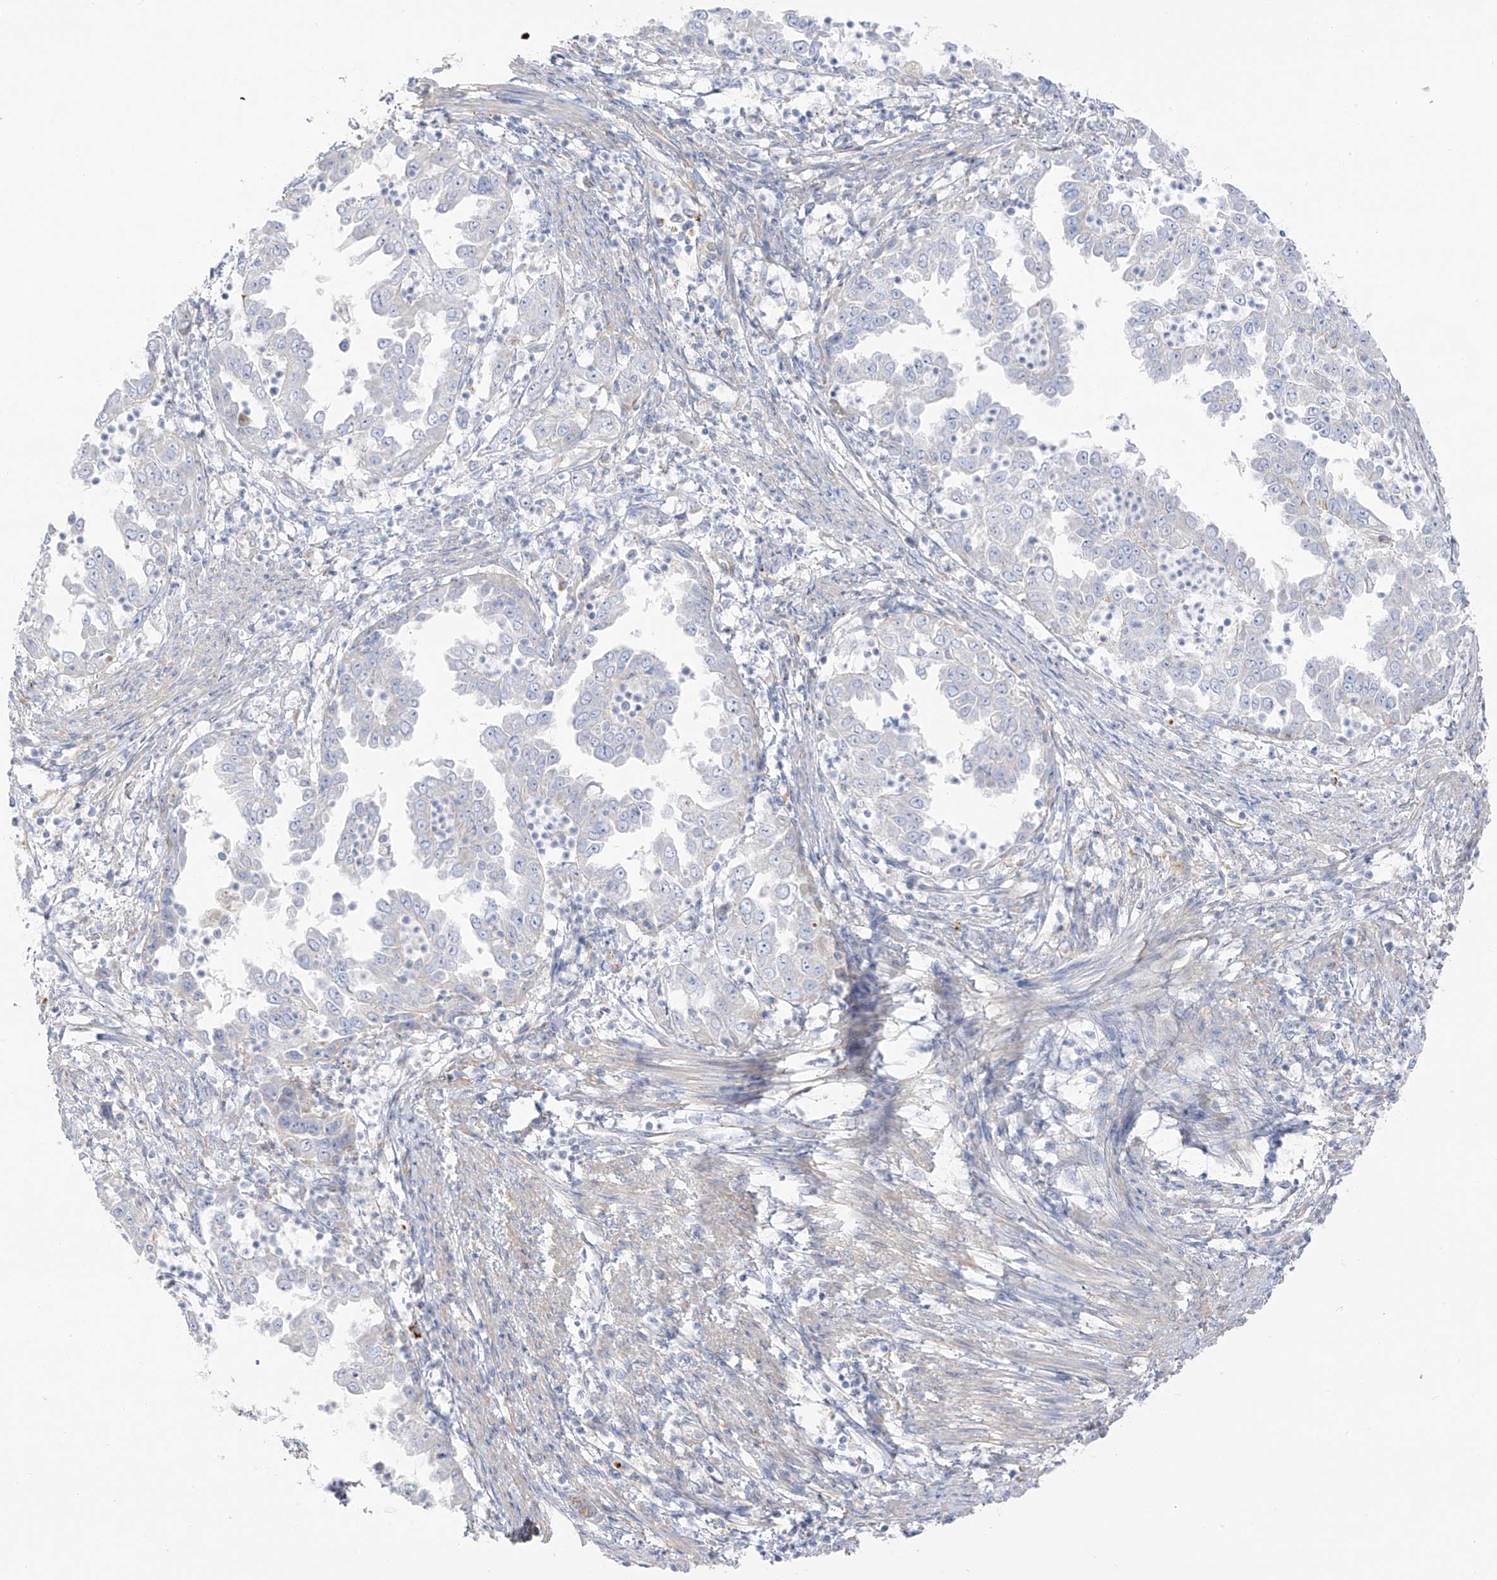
{"staining": {"intensity": "negative", "quantity": "none", "location": "none"}, "tissue": "endometrial cancer", "cell_type": "Tumor cells", "image_type": "cancer", "snomed": [{"axis": "morphology", "description": "Adenocarcinoma, NOS"}, {"axis": "topography", "description": "Endometrium"}], "caption": "Immunohistochemistry (IHC) image of endometrial cancer (adenocarcinoma) stained for a protein (brown), which exhibits no positivity in tumor cells.", "gene": "TAL2", "patient": {"sex": "female", "age": 85}}